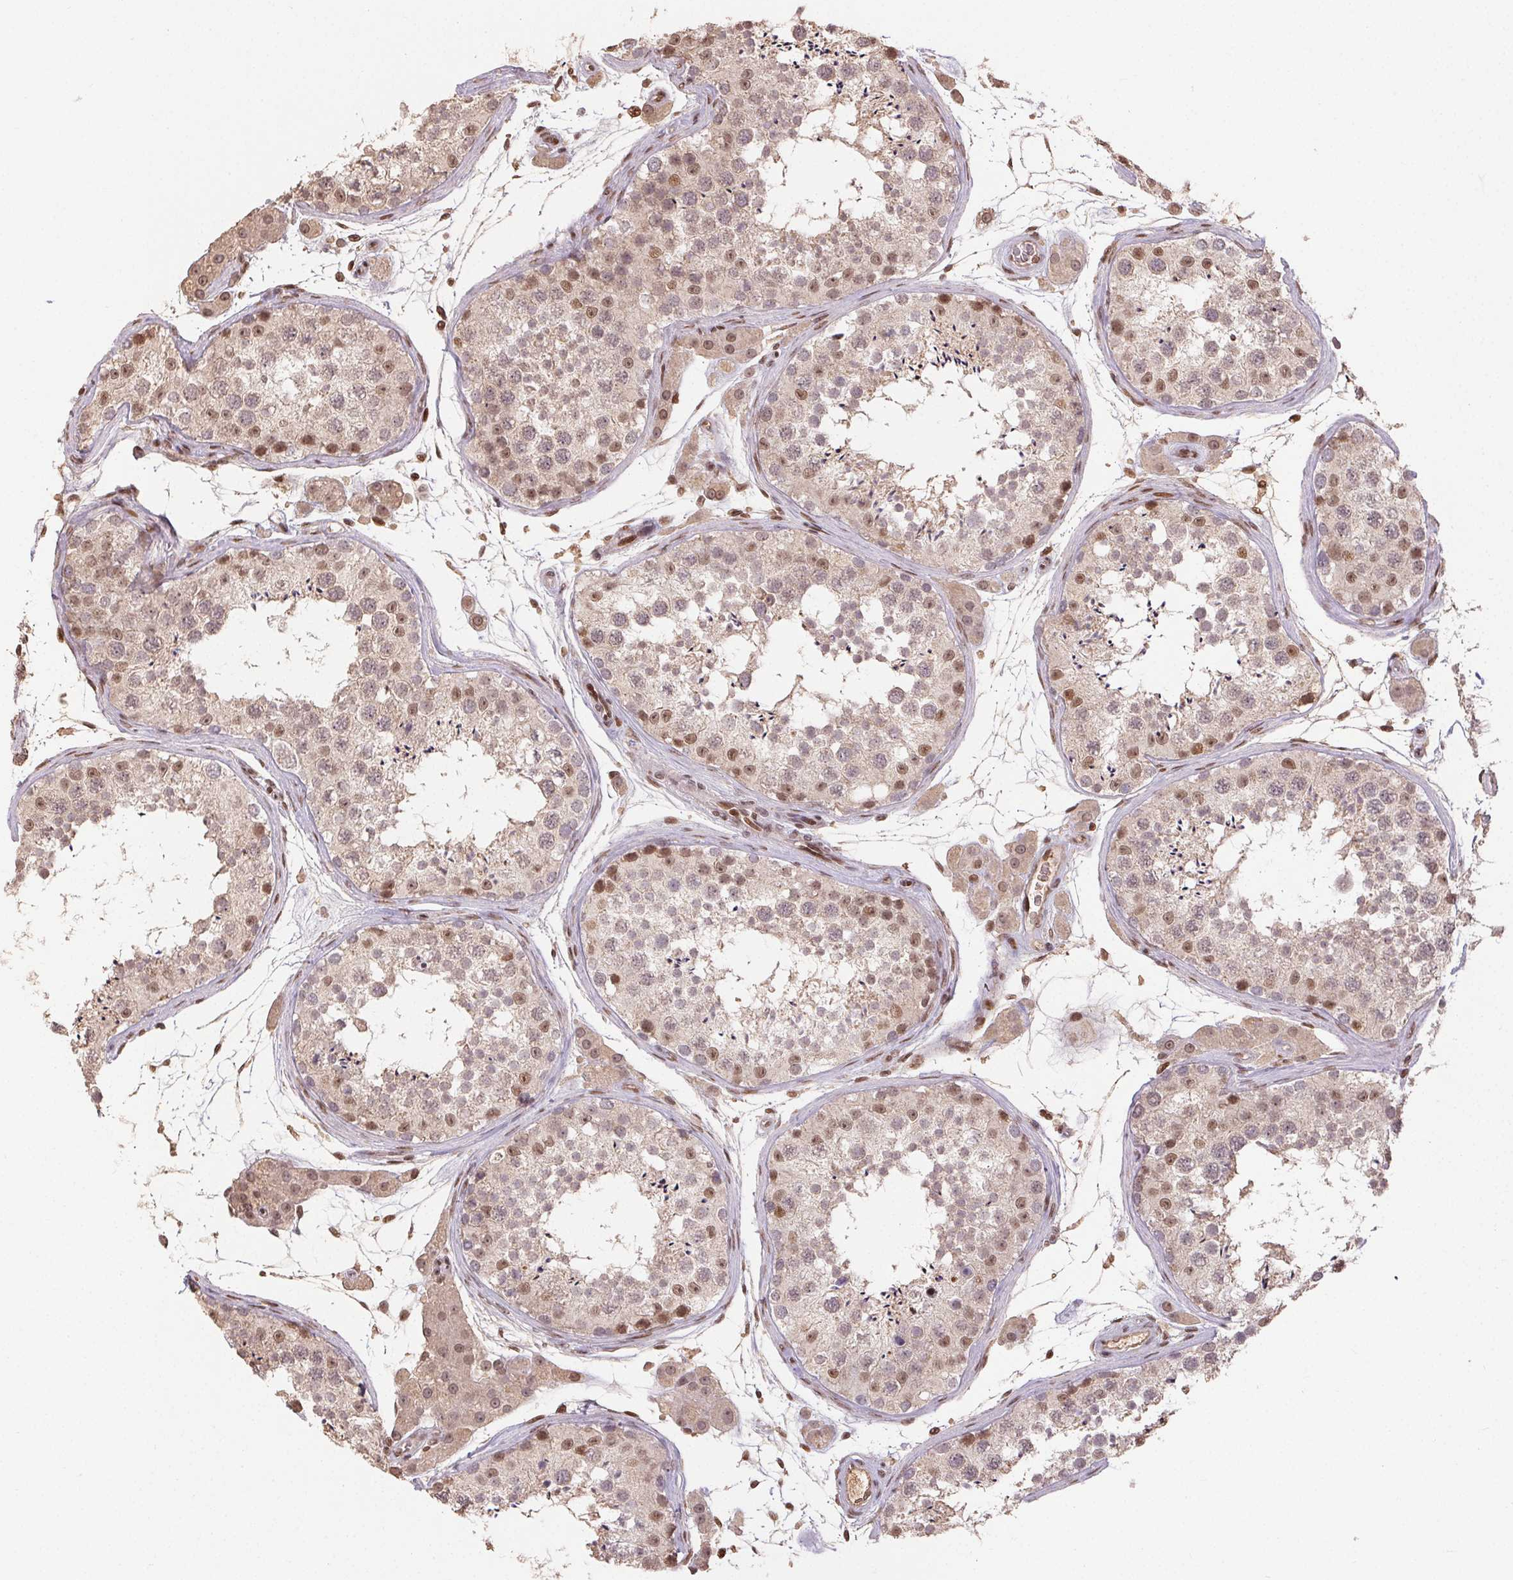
{"staining": {"intensity": "moderate", "quantity": "25%-75%", "location": "cytoplasmic/membranous,nuclear"}, "tissue": "testis", "cell_type": "Cells in seminiferous ducts", "image_type": "normal", "snomed": [{"axis": "morphology", "description": "Normal tissue, NOS"}, {"axis": "topography", "description": "Testis"}], "caption": "Immunohistochemical staining of benign human testis demonstrates medium levels of moderate cytoplasmic/membranous,nuclear staining in approximately 25%-75% of cells in seminiferous ducts.", "gene": "MAPKAPK2", "patient": {"sex": "male", "age": 41}}